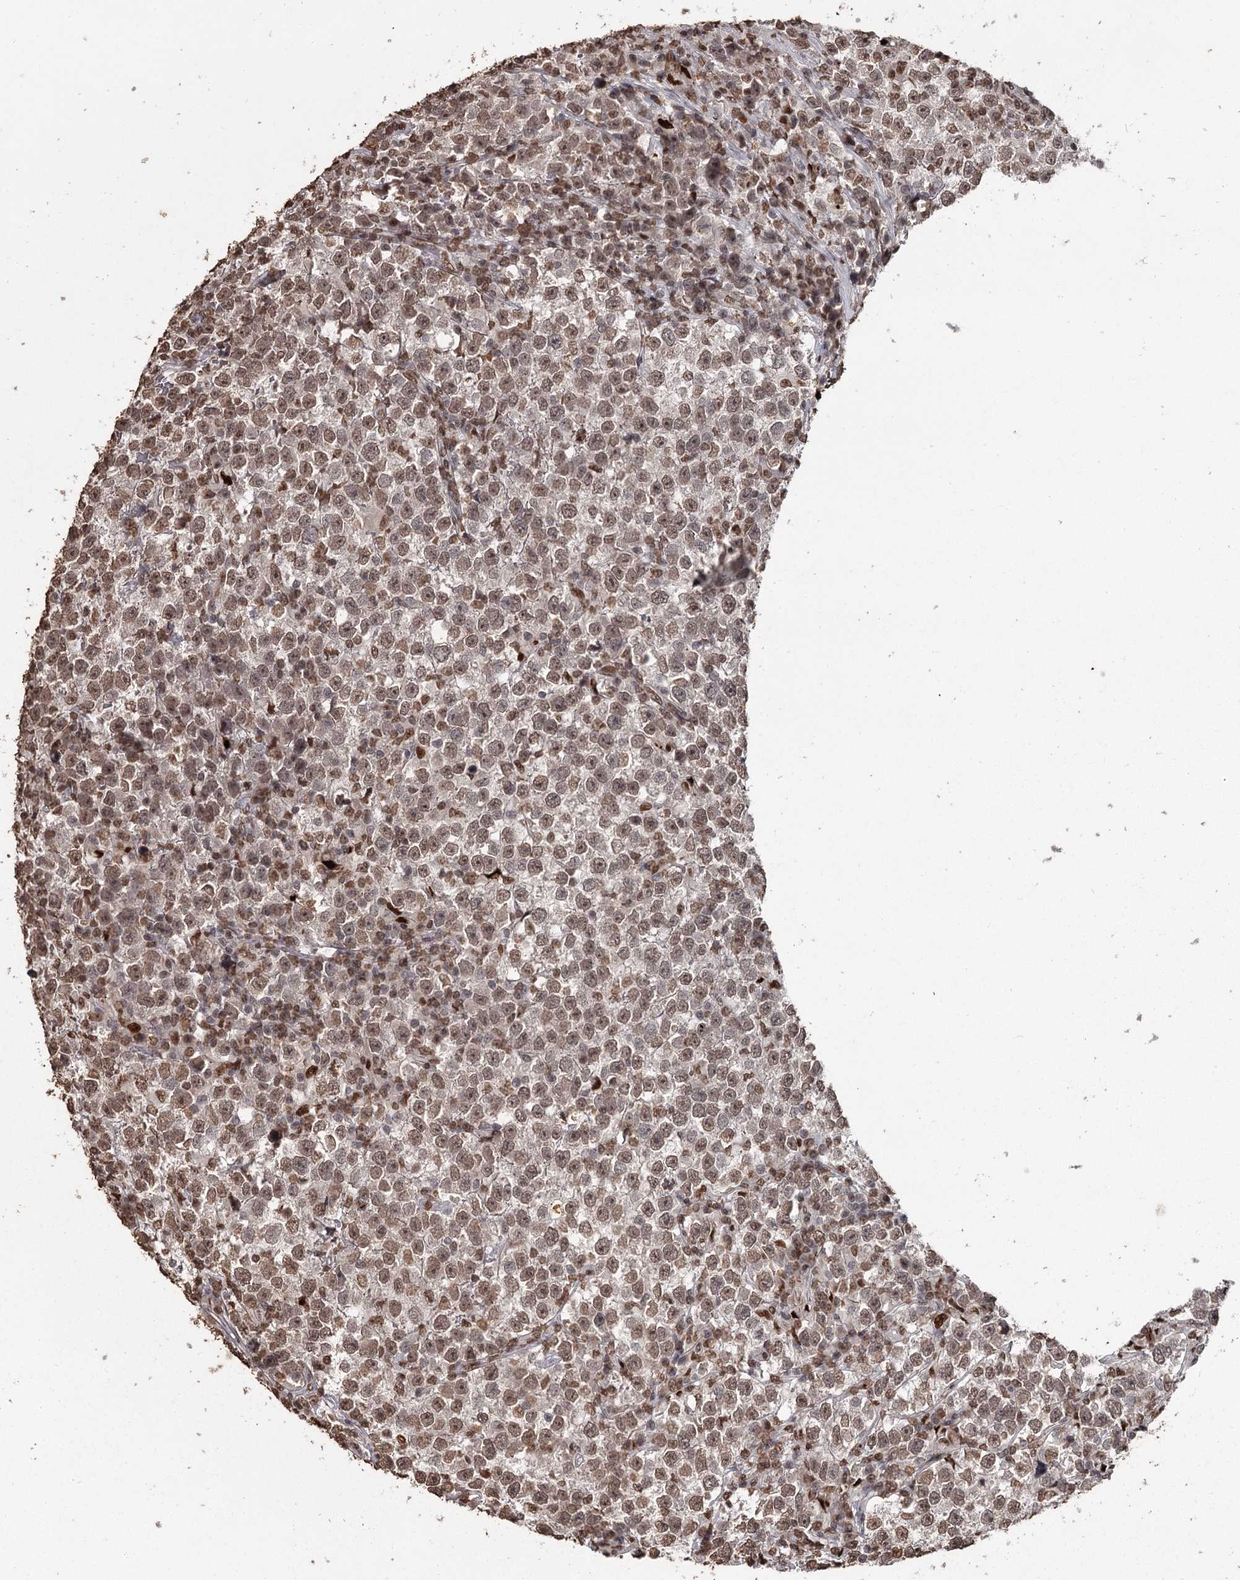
{"staining": {"intensity": "moderate", "quantity": ">75%", "location": "nuclear"}, "tissue": "testis cancer", "cell_type": "Tumor cells", "image_type": "cancer", "snomed": [{"axis": "morphology", "description": "Normal tissue, NOS"}, {"axis": "morphology", "description": "Seminoma, NOS"}, {"axis": "topography", "description": "Testis"}], "caption": "Brown immunohistochemical staining in seminoma (testis) displays moderate nuclear staining in approximately >75% of tumor cells.", "gene": "THYN1", "patient": {"sex": "male", "age": 43}}